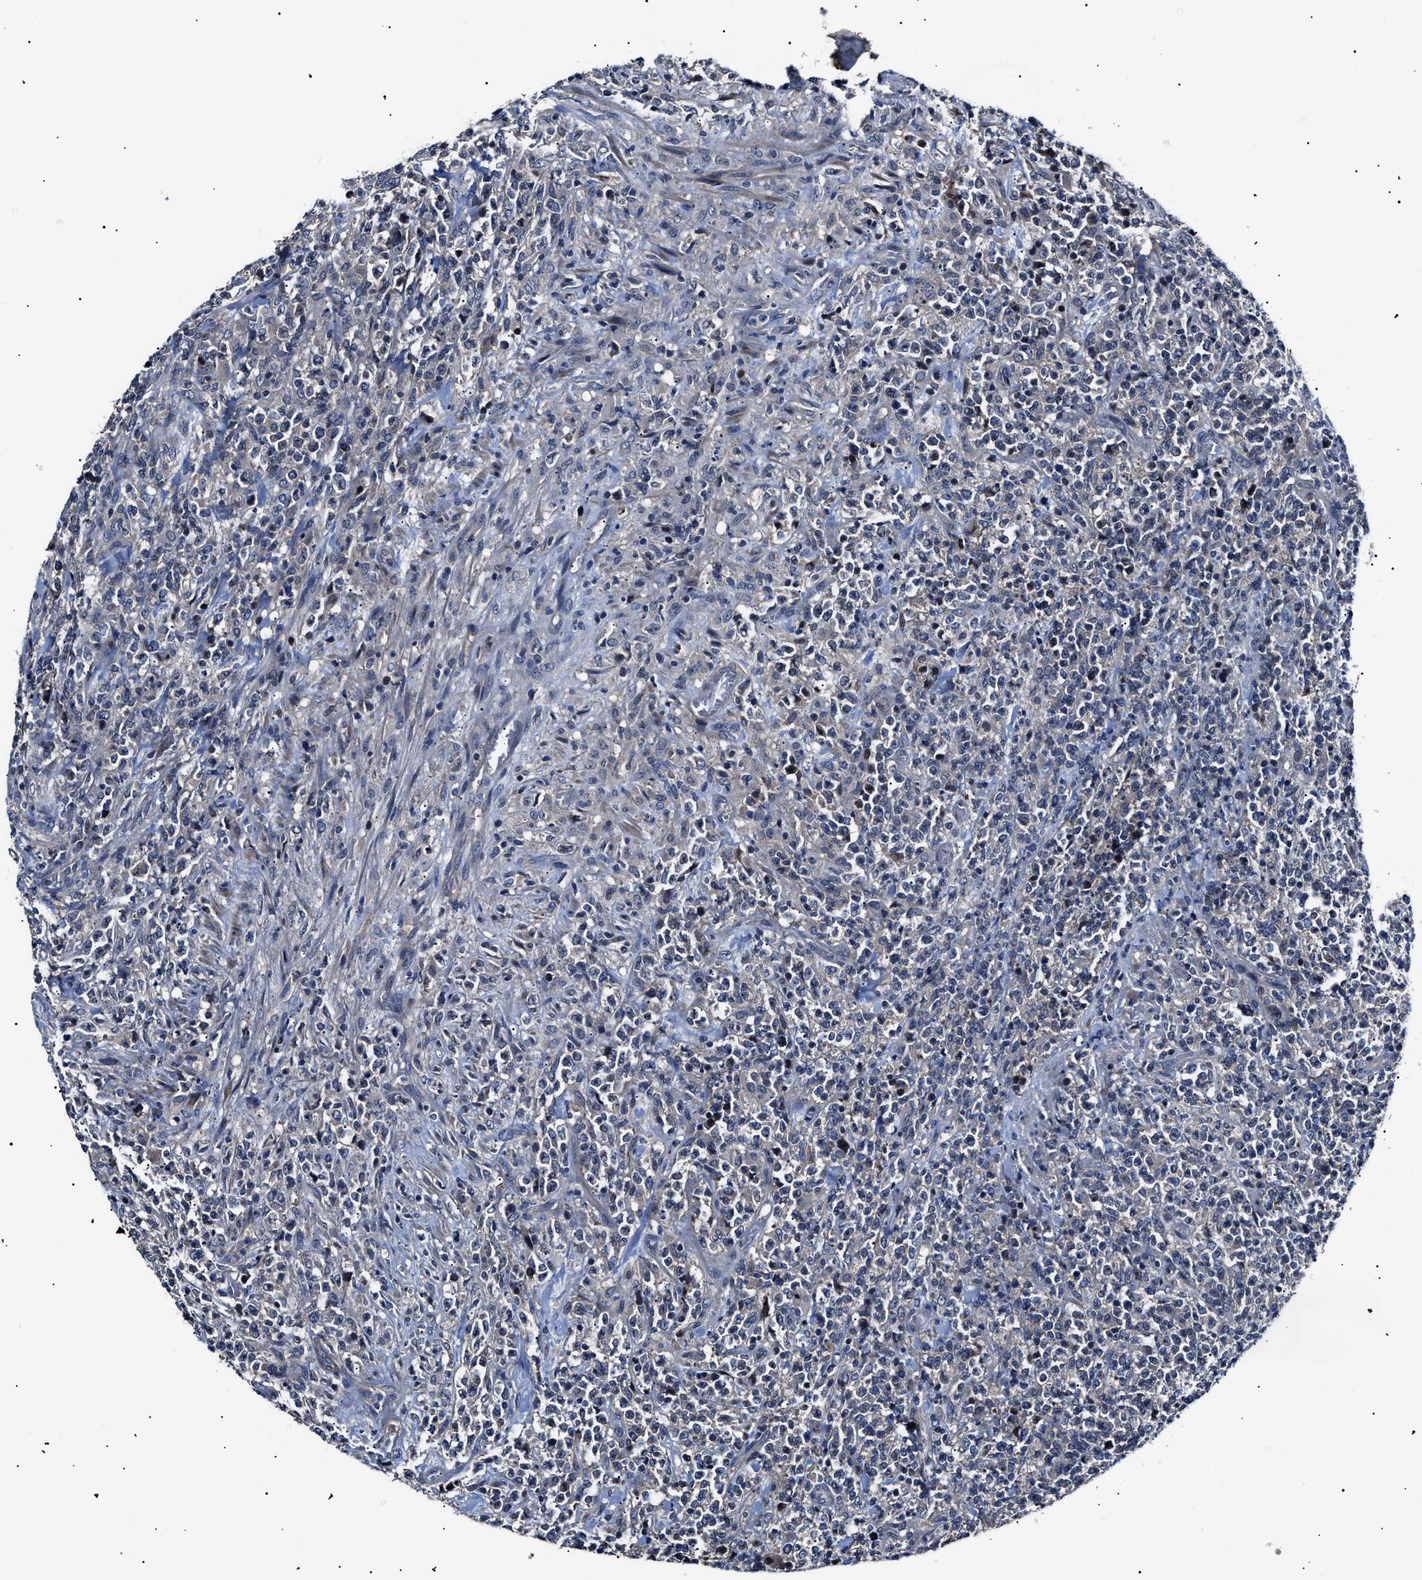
{"staining": {"intensity": "negative", "quantity": "none", "location": "none"}, "tissue": "lymphoma", "cell_type": "Tumor cells", "image_type": "cancer", "snomed": [{"axis": "morphology", "description": "Malignant lymphoma, non-Hodgkin's type, High grade"}, {"axis": "topography", "description": "Soft tissue"}], "caption": "Immunohistochemical staining of high-grade malignant lymphoma, non-Hodgkin's type shows no significant expression in tumor cells.", "gene": "IFT81", "patient": {"sex": "male", "age": 18}}